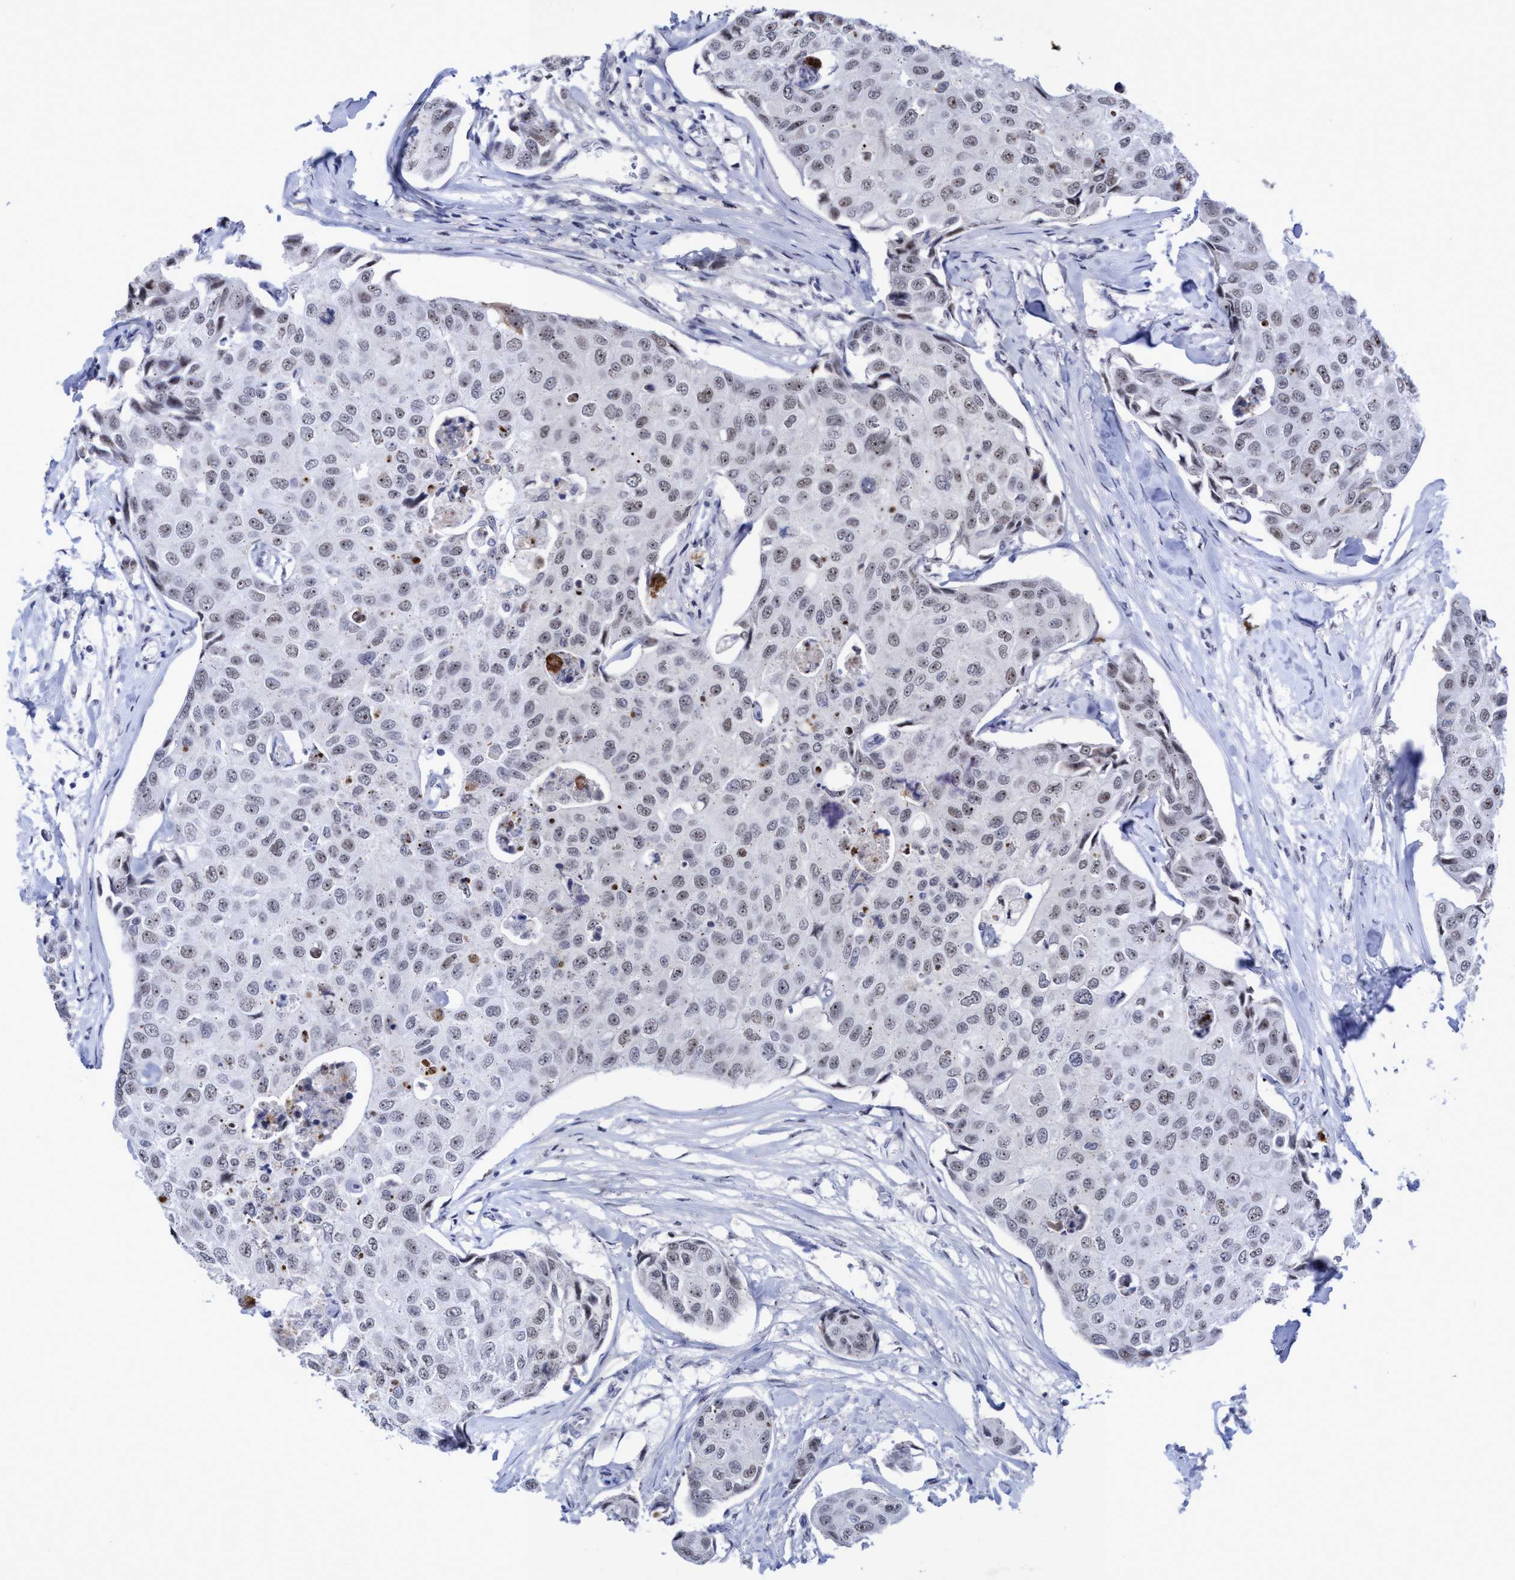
{"staining": {"intensity": "weak", "quantity": "25%-75%", "location": "nuclear"}, "tissue": "breast cancer", "cell_type": "Tumor cells", "image_type": "cancer", "snomed": [{"axis": "morphology", "description": "Duct carcinoma"}, {"axis": "topography", "description": "Breast"}], "caption": "Breast infiltrating ductal carcinoma stained with DAB (3,3'-diaminobenzidine) immunohistochemistry demonstrates low levels of weak nuclear staining in approximately 25%-75% of tumor cells. (Brightfield microscopy of DAB IHC at high magnification).", "gene": "EFCAB10", "patient": {"sex": "female", "age": 80}}